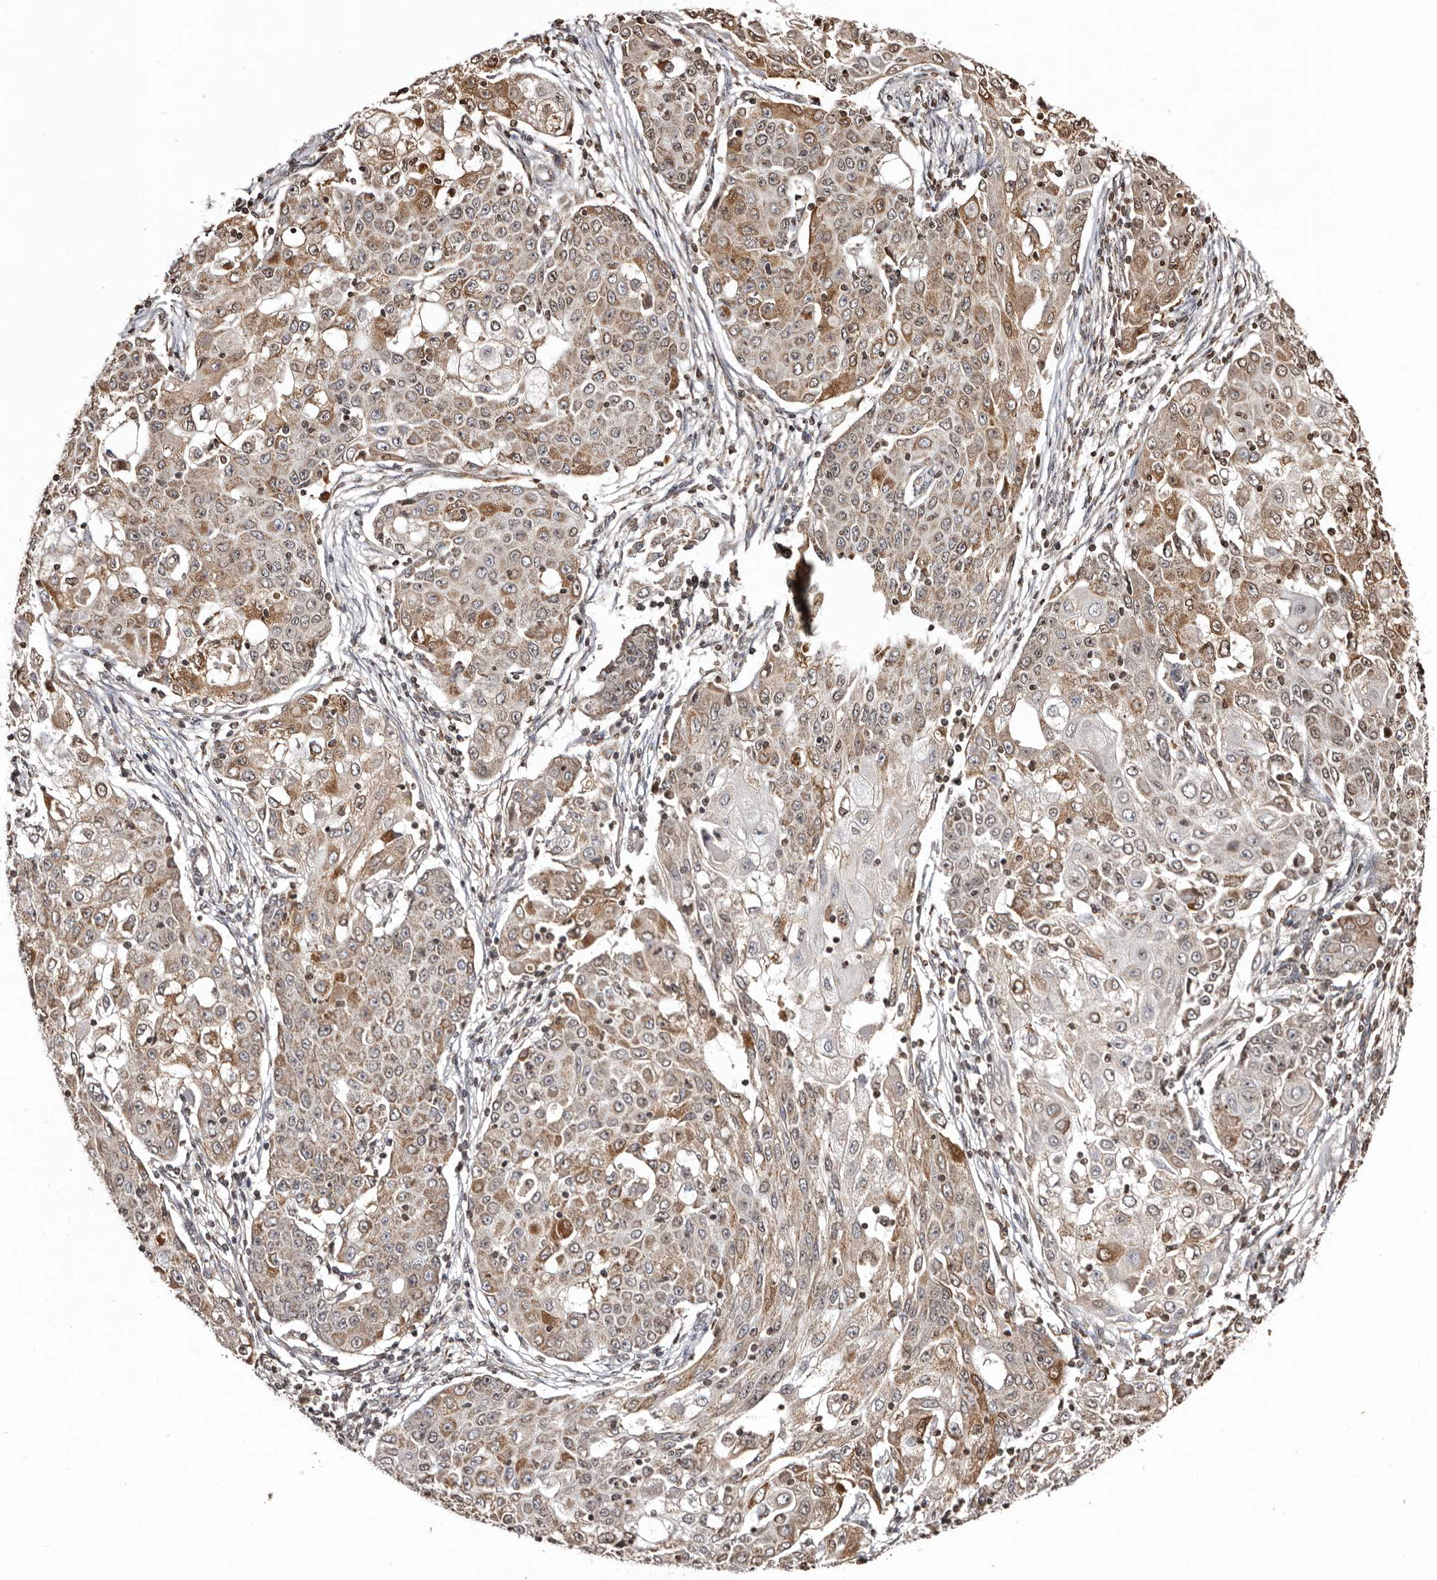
{"staining": {"intensity": "moderate", "quantity": "25%-75%", "location": "cytoplasmic/membranous"}, "tissue": "ovarian cancer", "cell_type": "Tumor cells", "image_type": "cancer", "snomed": [{"axis": "morphology", "description": "Carcinoma, endometroid"}, {"axis": "topography", "description": "Ovary"}], "caption": "Immunohistochemical staining of ovarian endometroid carcinoma displays medium levels of moderate cytoplasmic/membranous staining in about 25%-75% of tumor cells.", "gene": "CCDC190", "patient": {"sex": "female", "age": 42}}